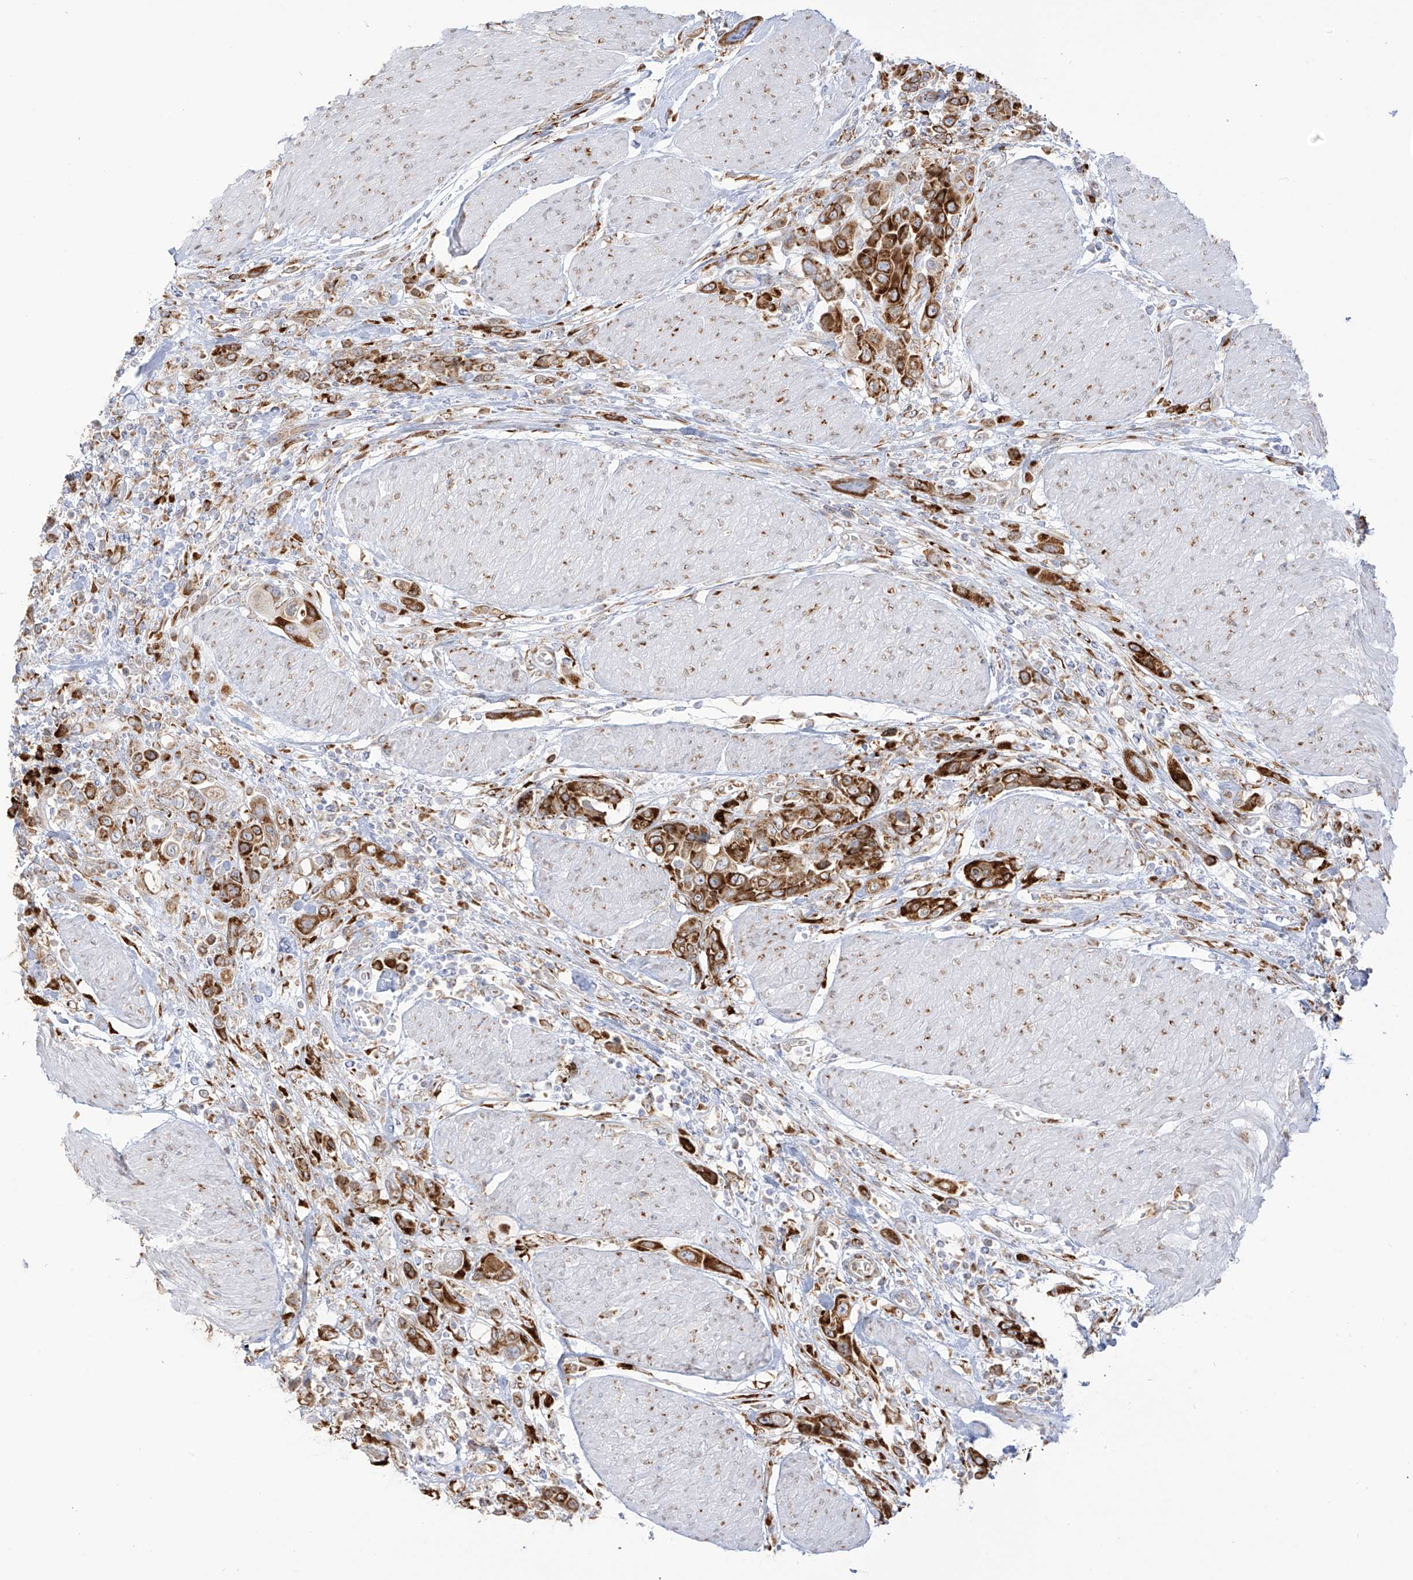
{"staining": {"intensity": "strong", "quantity": ">75%", "location": "cytoplasmic/membranous"}, "tissue": "urothelial cancer", "cell_type": "Tumor cells", "image_type": "cancer", "snomed": [{"axis": "morphology", "description": "Urothelial carcinoma, High grade"}, {"axis": "topography", "description": "Urinary bladder"}], "caption": "Immunohistochemistry image of human urothelial cancer stained for a protein (brown), which displays high levels of strong cytoplasmic/membranous staining in approximately >75% of tumor cells.", "gene": "LRRC59", "patient": {"sex": "male", "age": 50}}